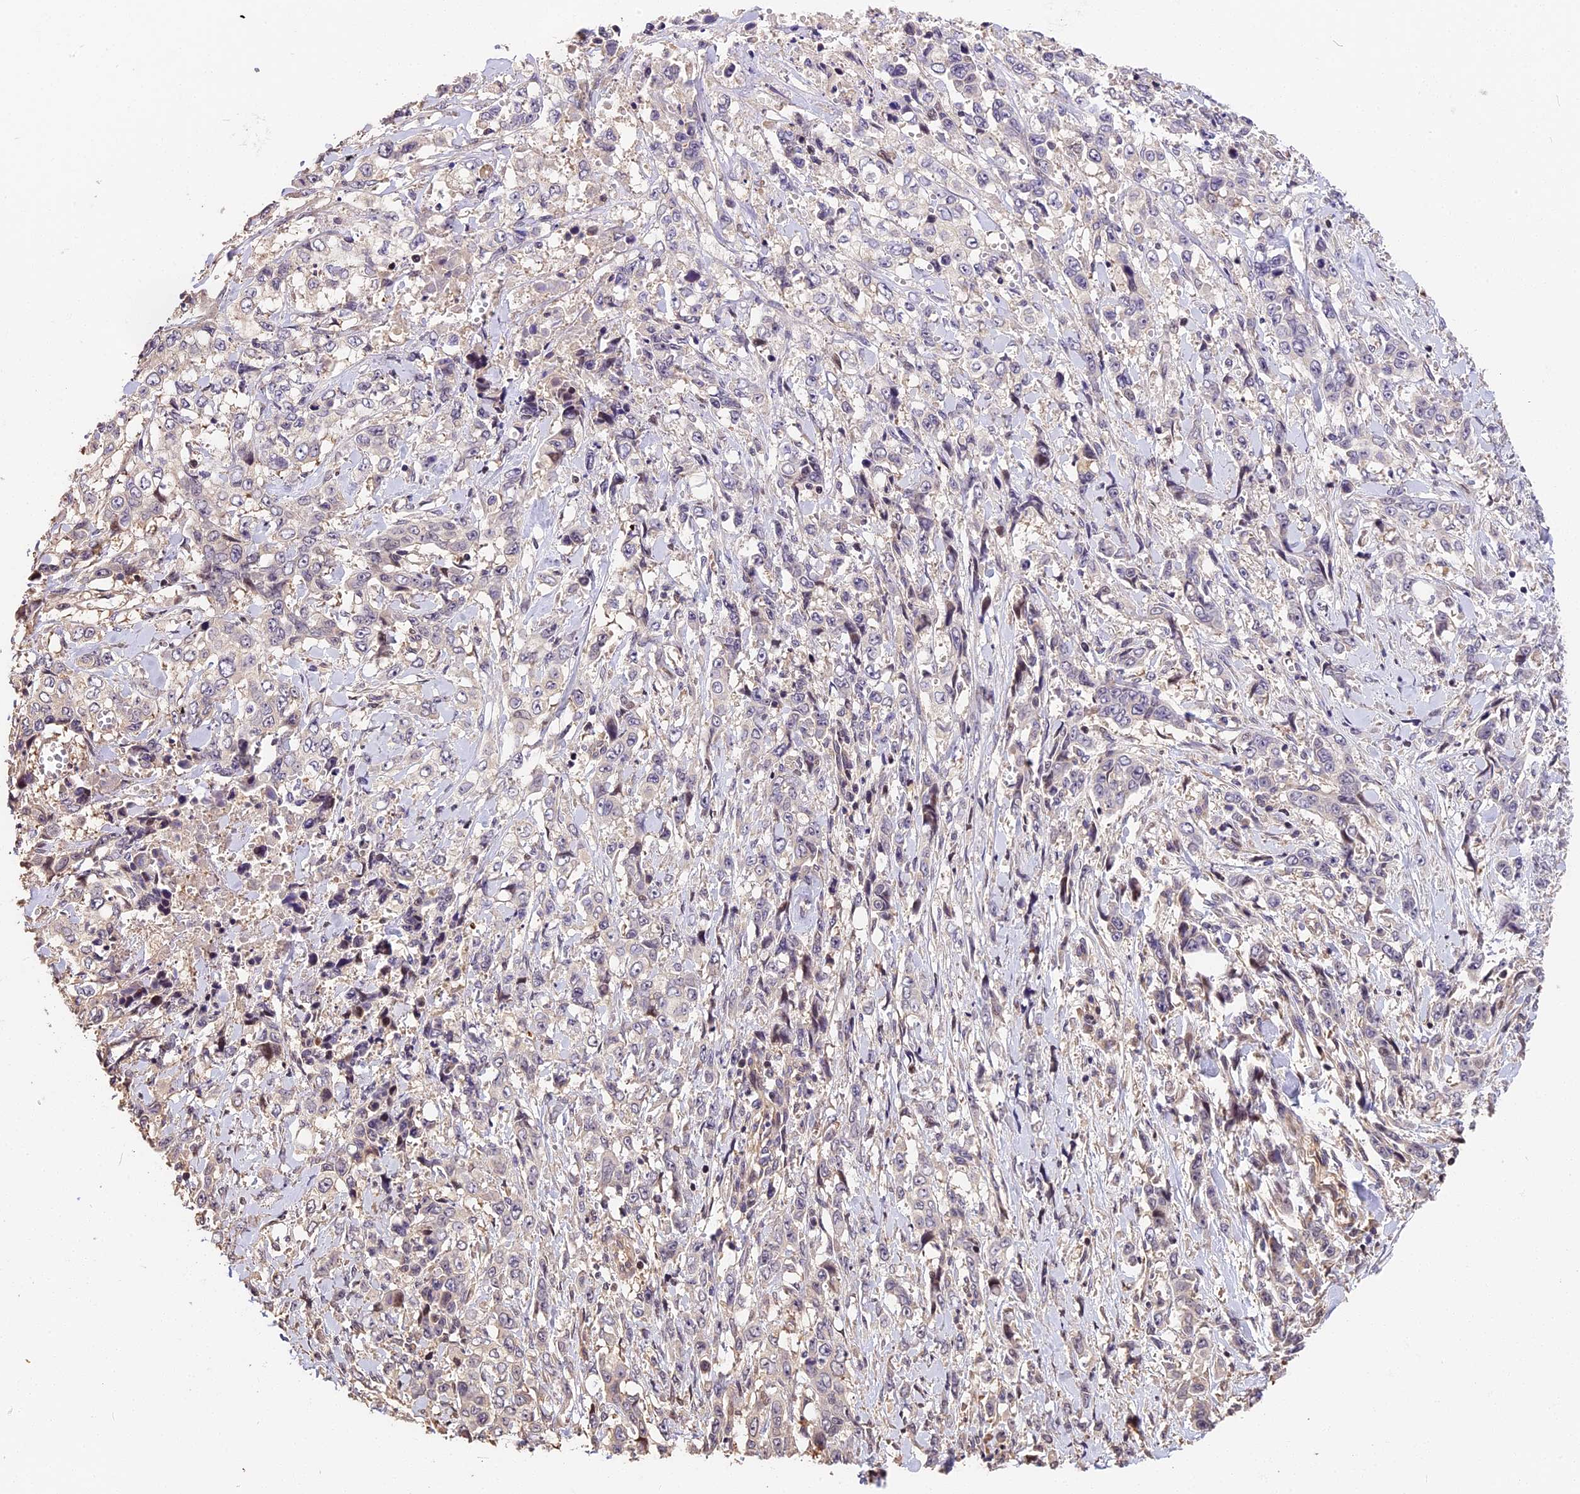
{"staining": {"intensity": "negative", "quantity": "none", "location": "none"}, "tissue": "stomach cancer", "cell_type": "Tumor cells", "image_type": "cancer", "snomed": [{"axis": "morphology", "description": "Adenocarcinoma, NOS"}, {"axis": "topography", "description": "Stomach, upper"}], "caption": "This is an immunohistochemistry micrograph of stomach cancer (adenocarcinoma). There is no expression in tumor cells.", "gene": "ARHGAP17", "patient": {"sex": "male", "age": 62}}